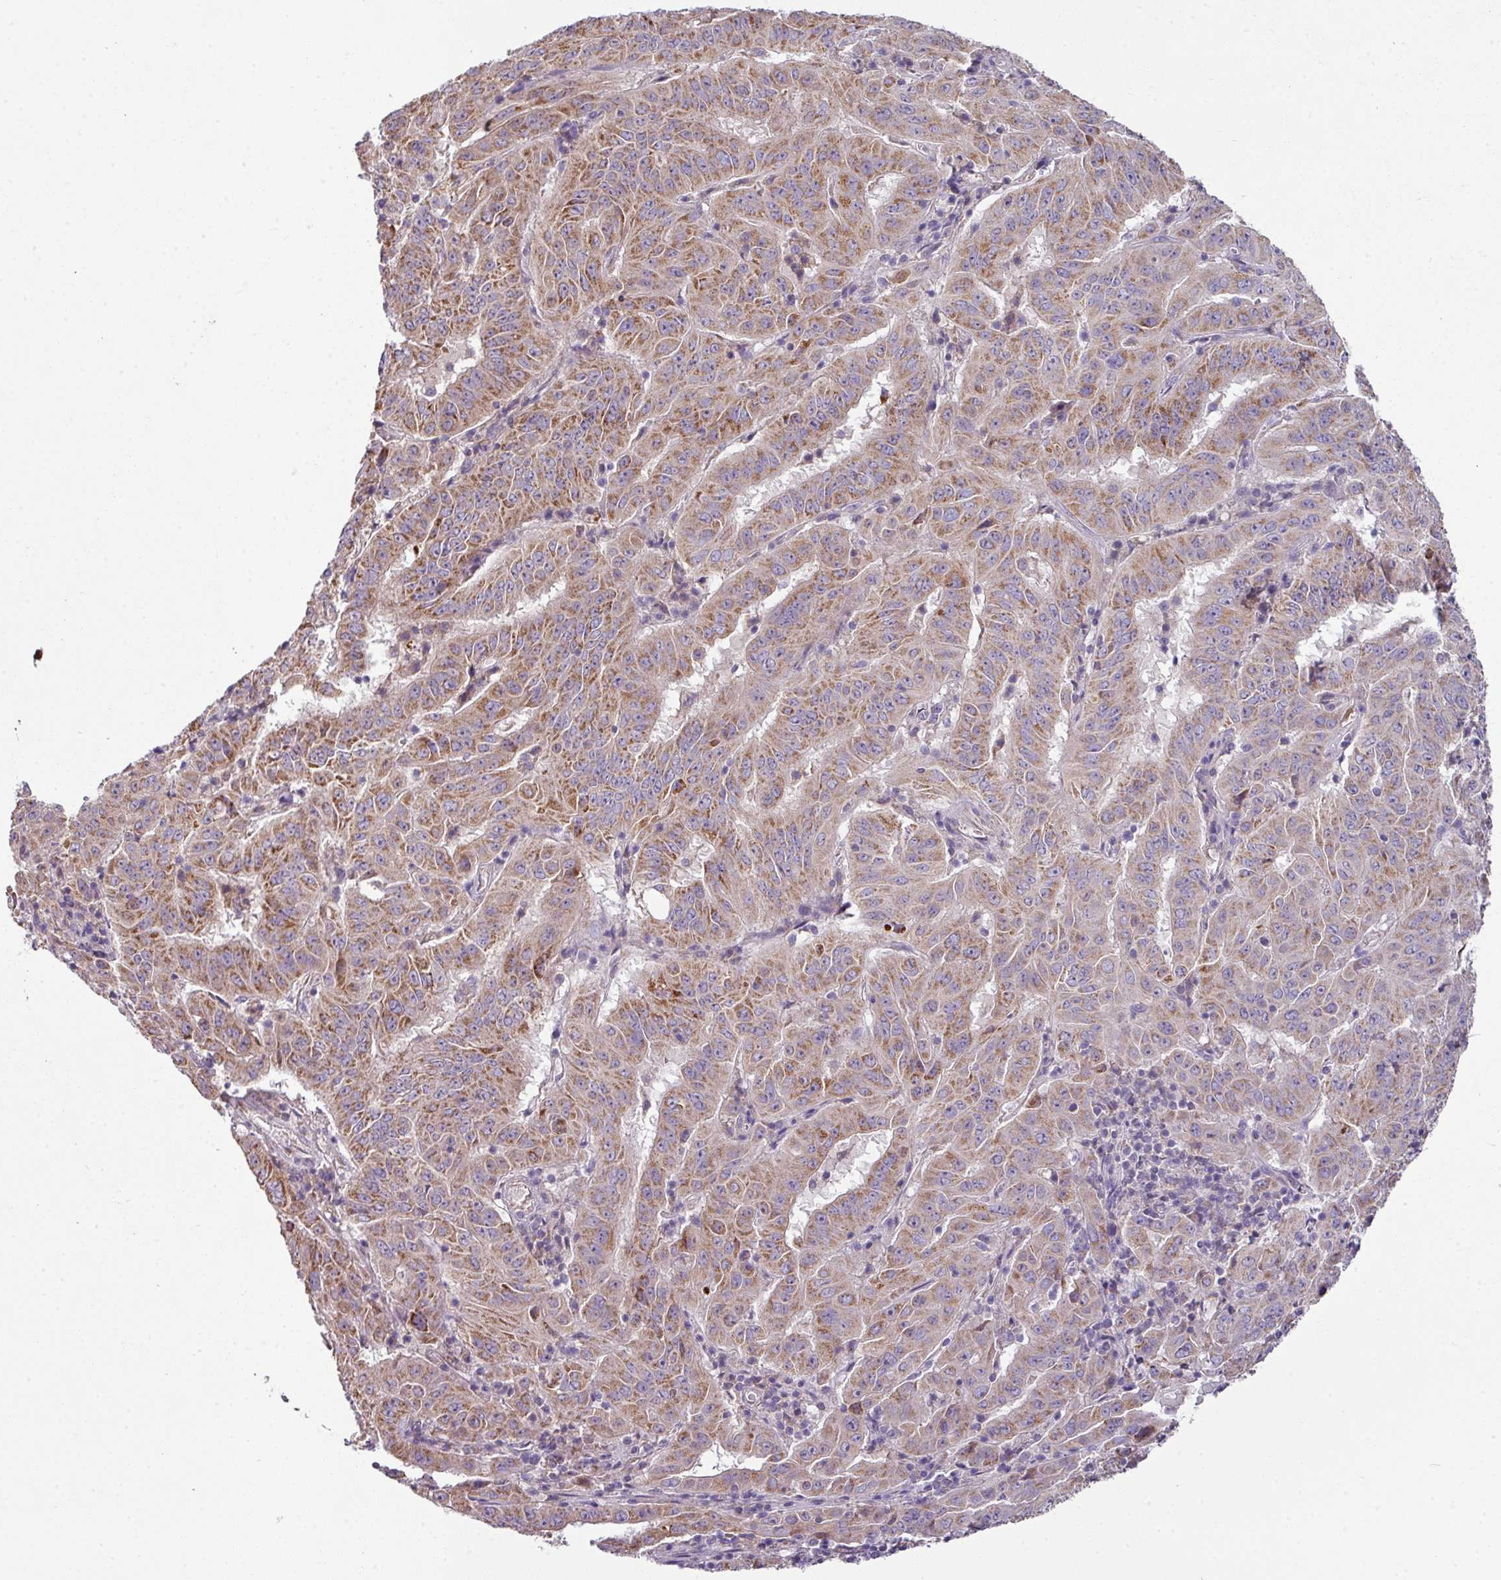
{"staining": {"intensity": "moderate", "quantity": ">75%", "location": "cytoplasmic/membranous"}, "tissue": "pancreatic cancer", "cell_type": "Tumor cells", "image_type": "cancer", "snomed": [{"axis": "morphology", "description": "Adenocarcinoma, NOS"}, {"axis": "topography", "description": "Pancreas"}], "caption": "Pancreatic cancer (adenocarcinoma) stained with a protein marker displays moderate staining in tumor cells.", "gene": "LRRC9", "patient": {"sex": "male", "age": 63}}